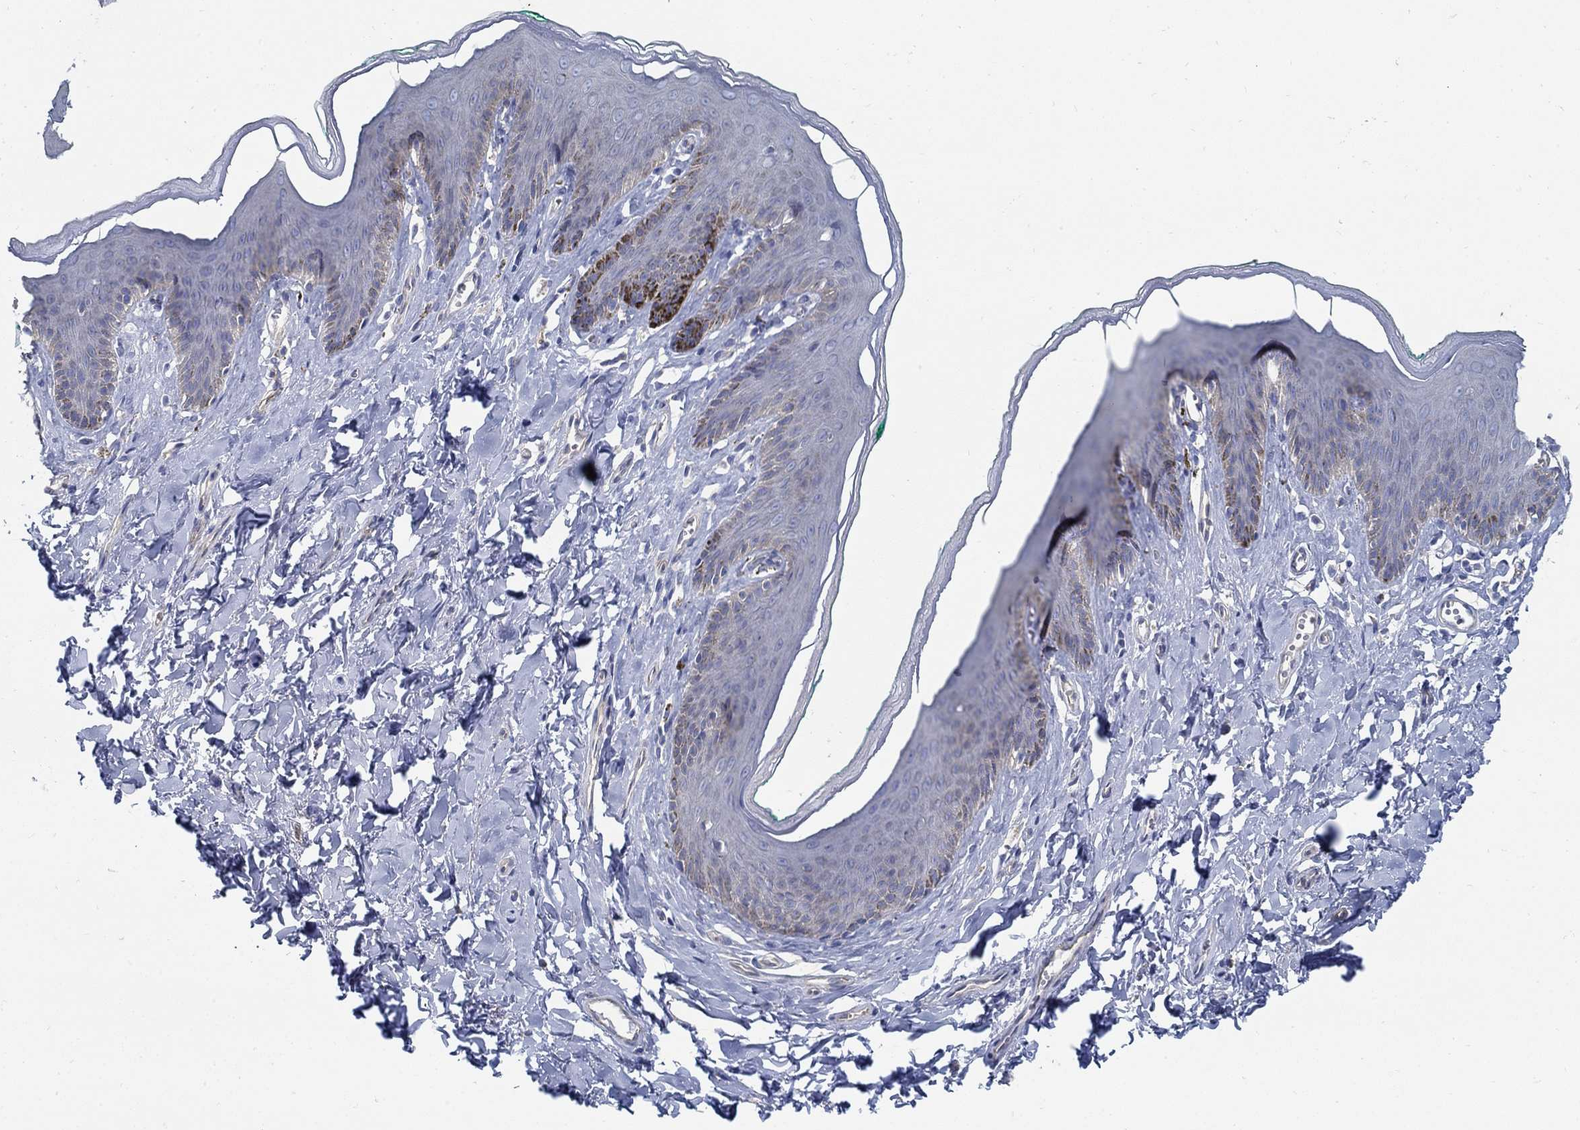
{"staining": {"intensity": "negative", "quantity": "none", "location": "none"}, "tissue": "skin", "cell_type": "Epidermal cells", "image_type": "normal", "snomed": [{"axis": "morphology", "description": "Normal tissue, NOS"}, {"axis": "topography", "description": "Vulva"}], "caption": "Unremarkable skin was stained to show a protein in brown. There is no significant expression in epidermal cells. The staining is performed using DAB (3,3'-diaminobenzidine) brown chromogen with nuclei counter-stained in using hematoxylin.", "gene": "C15orf39", "patient": {"sex": "female", "age": 66}}